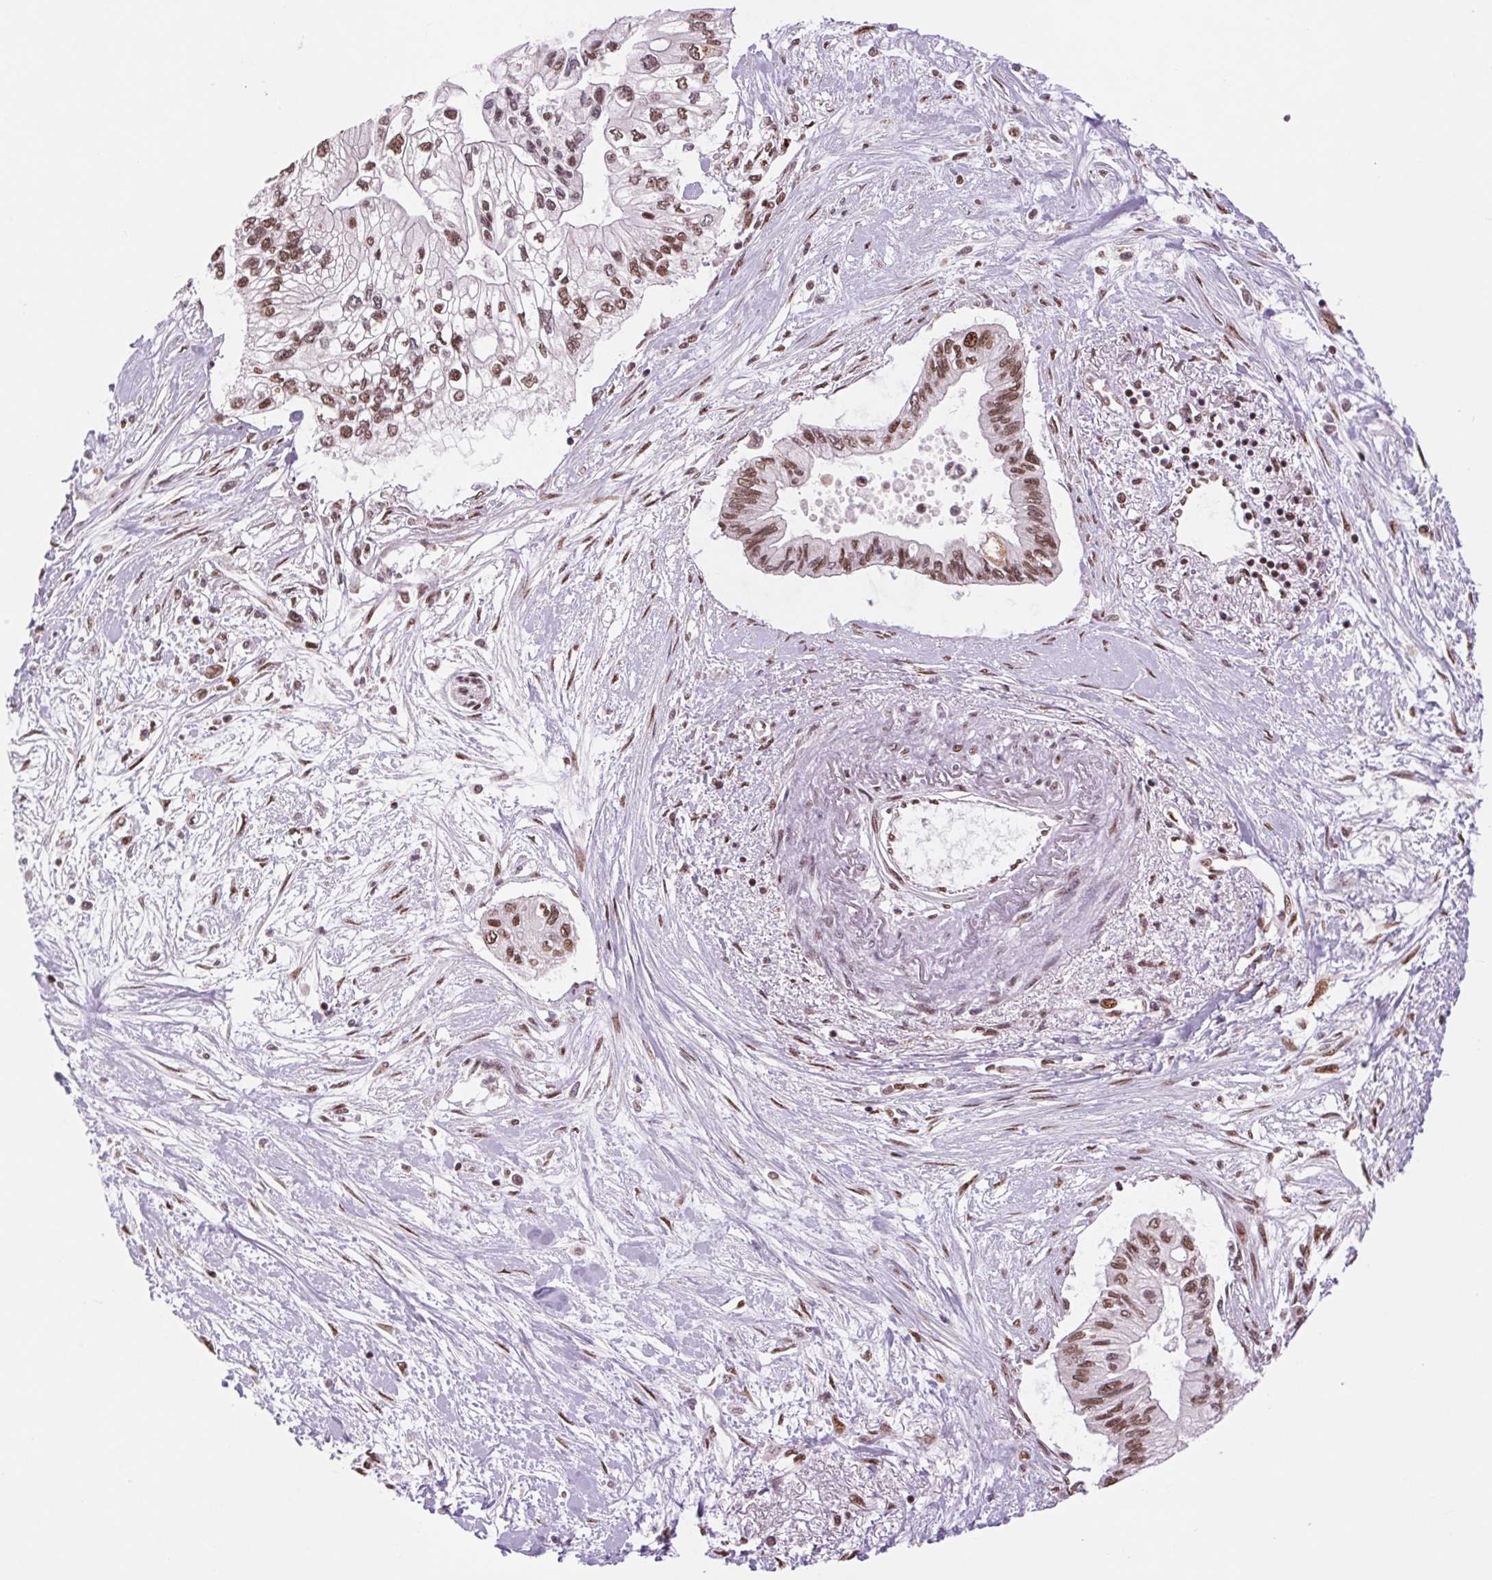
{"staining": {"intensity": "moderate", "quantity": ">75%", "location": "nuclear"}, "tissue": "pancreatic cancer", "cell_type": "Tumor cells", "image_type": "cancer", "snomed": [{"axis": "morphology", "description": "Adenocarcinoma, NOS"}, {"axis": "topography", "description": "Pancreas"}], "caption": "Immunohistochemical staining of human pancreatic adenocarcinoma shows medium levels of moderate nuclear protein expression in approximately >75% of tumor cells.", "gene": "RAD23A", "patient": {"sex": "female", "age": 77}}